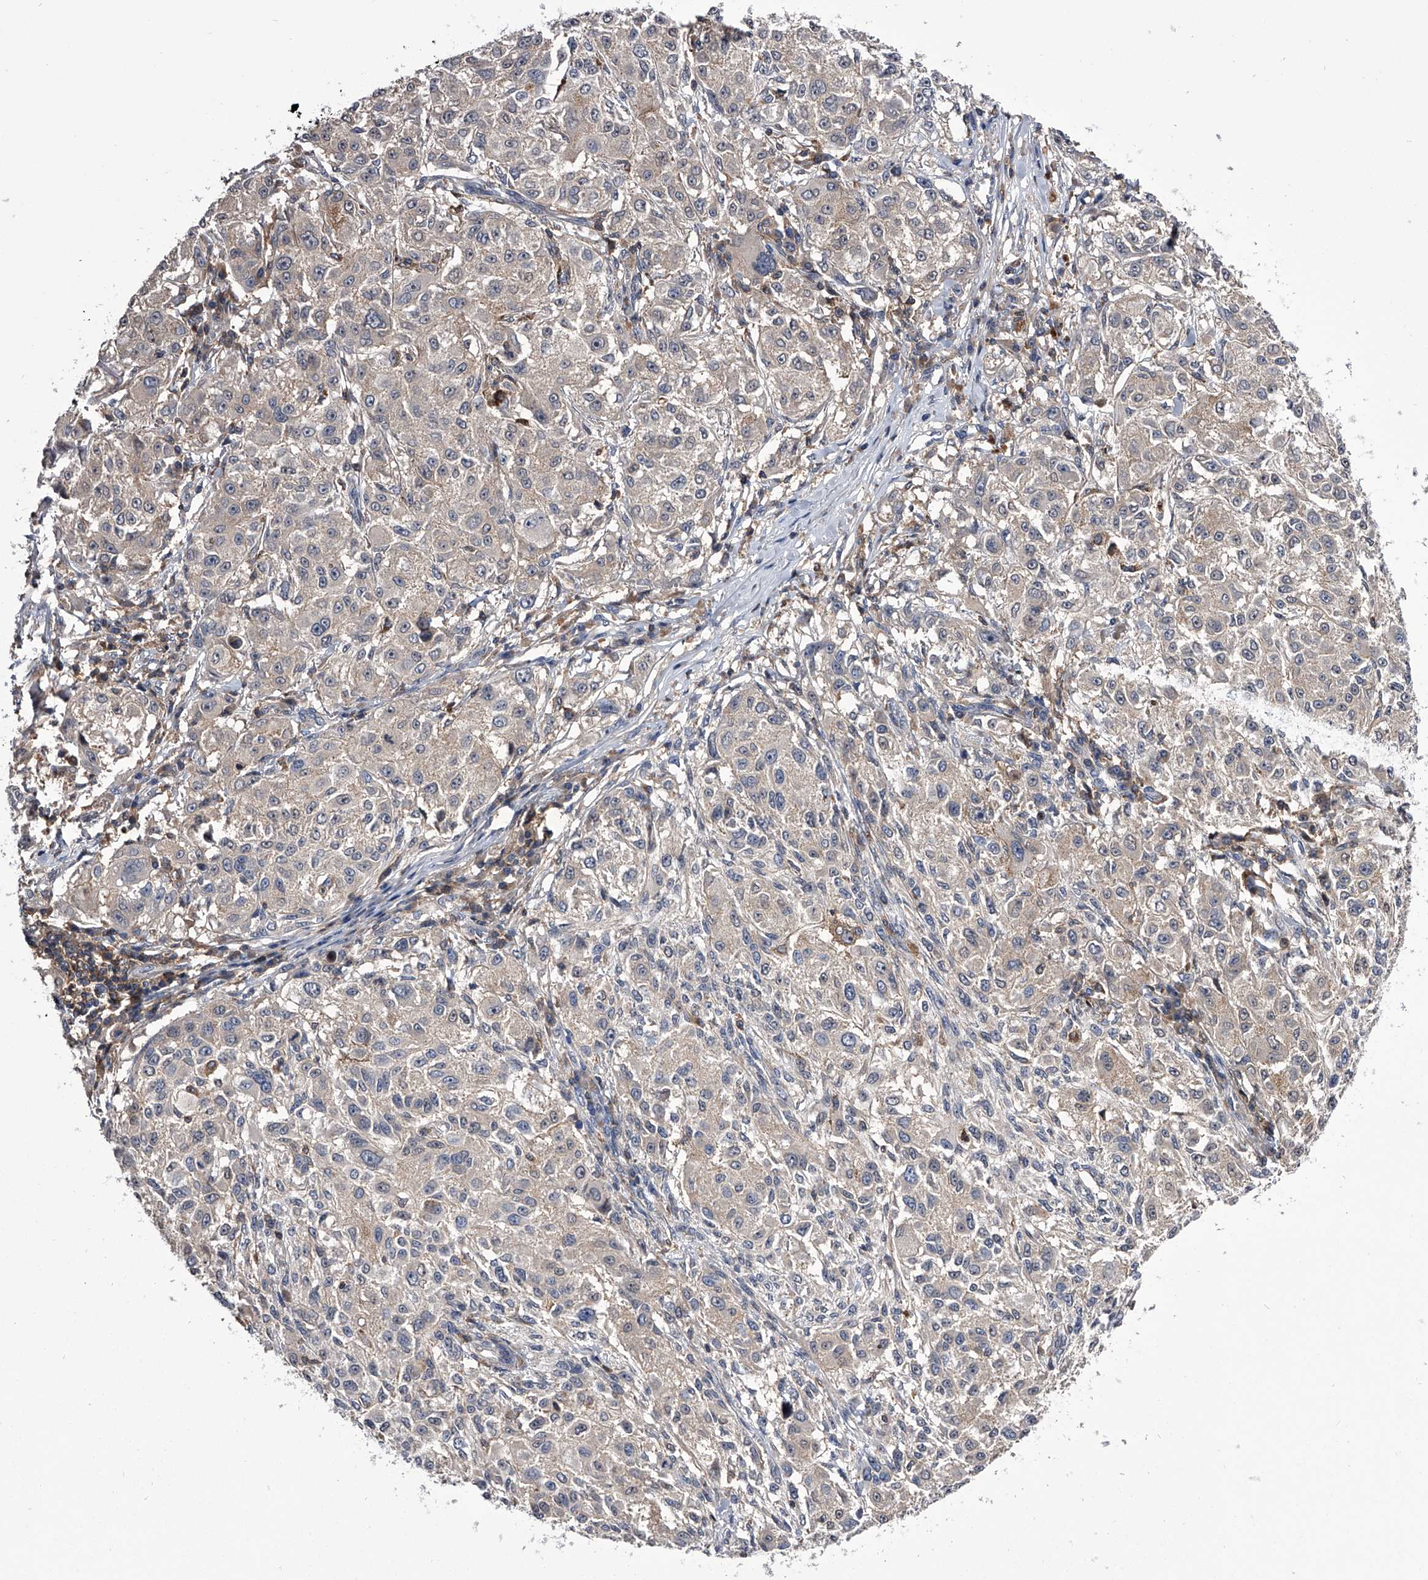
{"staining": {"intensity": "negative", "quantity": "none", "location": "none"}, "tissue": "melanoma", "cell_type": "Tumor cells", "image_type": "cancer", "snomed": [{"axis": "morphology", "description": "Necrosis, NOS"}, {"axis": "morphology", "description": "Malignant melanoma, NOS"}, {"axis": "topography", "description": "Skin"}], "caption": "Histopathology image shows no protein positivity in tumor cells of malignant melanoma tissue. (DAB (3,3'-diaminobenzidine) immunohistochemistry visualized using brightfield microscopy, high magnification).", "gene": "PAN3", "patient": {"sex": "female", "age": 87}}